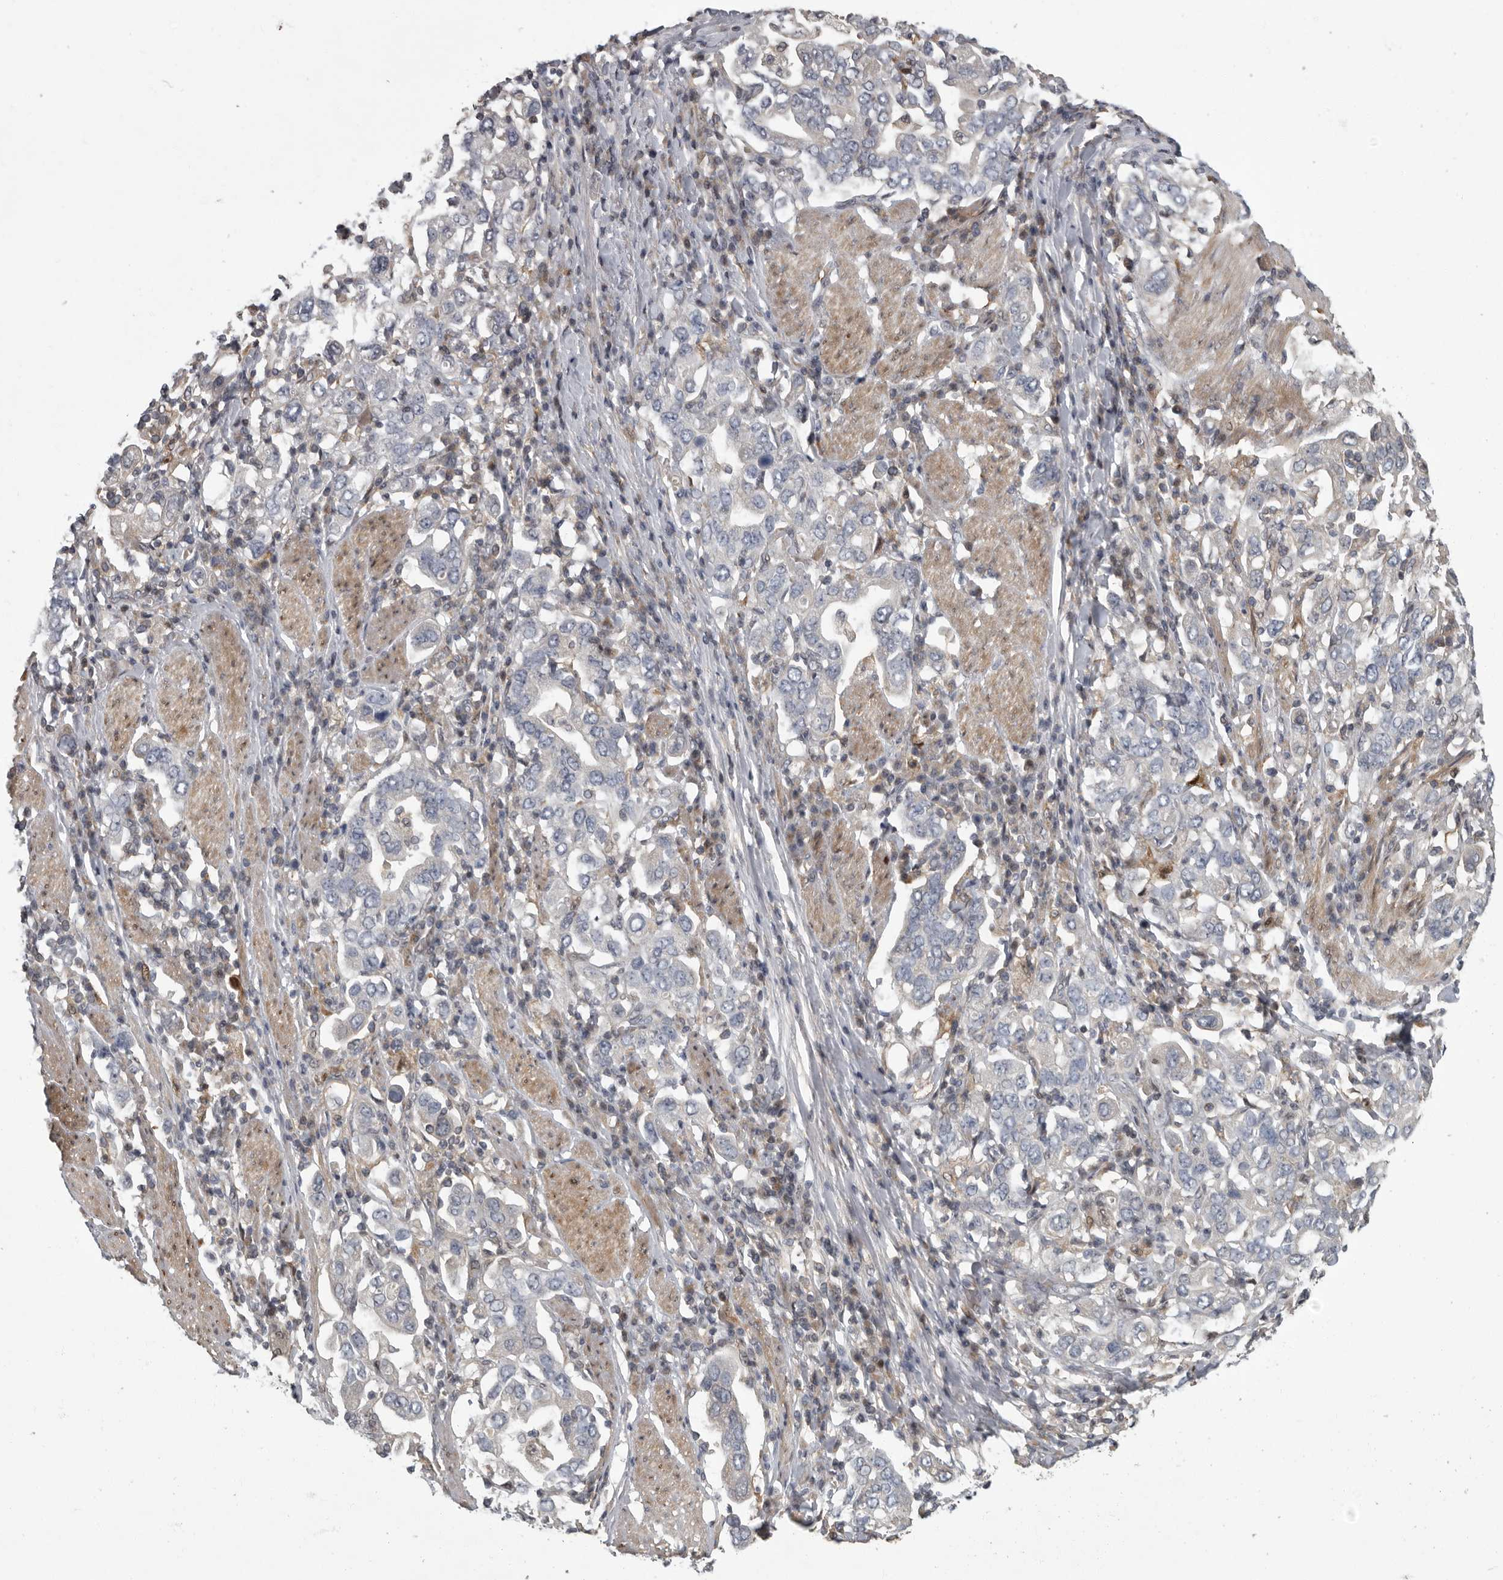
{"staining": {"intensity": "negative", "quantity": "none", "location": "none"}, "tissue": "stomach cancer", "cell_type": "Tumor cells", "image_type": "cancer", "snomed": [{"axis": "morphology", "description": "Adenocarcinoma, NOS"}, {"axis": "topography", "description": "Stomach, upper"}], "caption": "Tumor cells are negative for brown protein staining in stomach cancer (adenocarcinoma).", "gene": "PDE7A", "patient": {"sex": "male", "age": 62}}